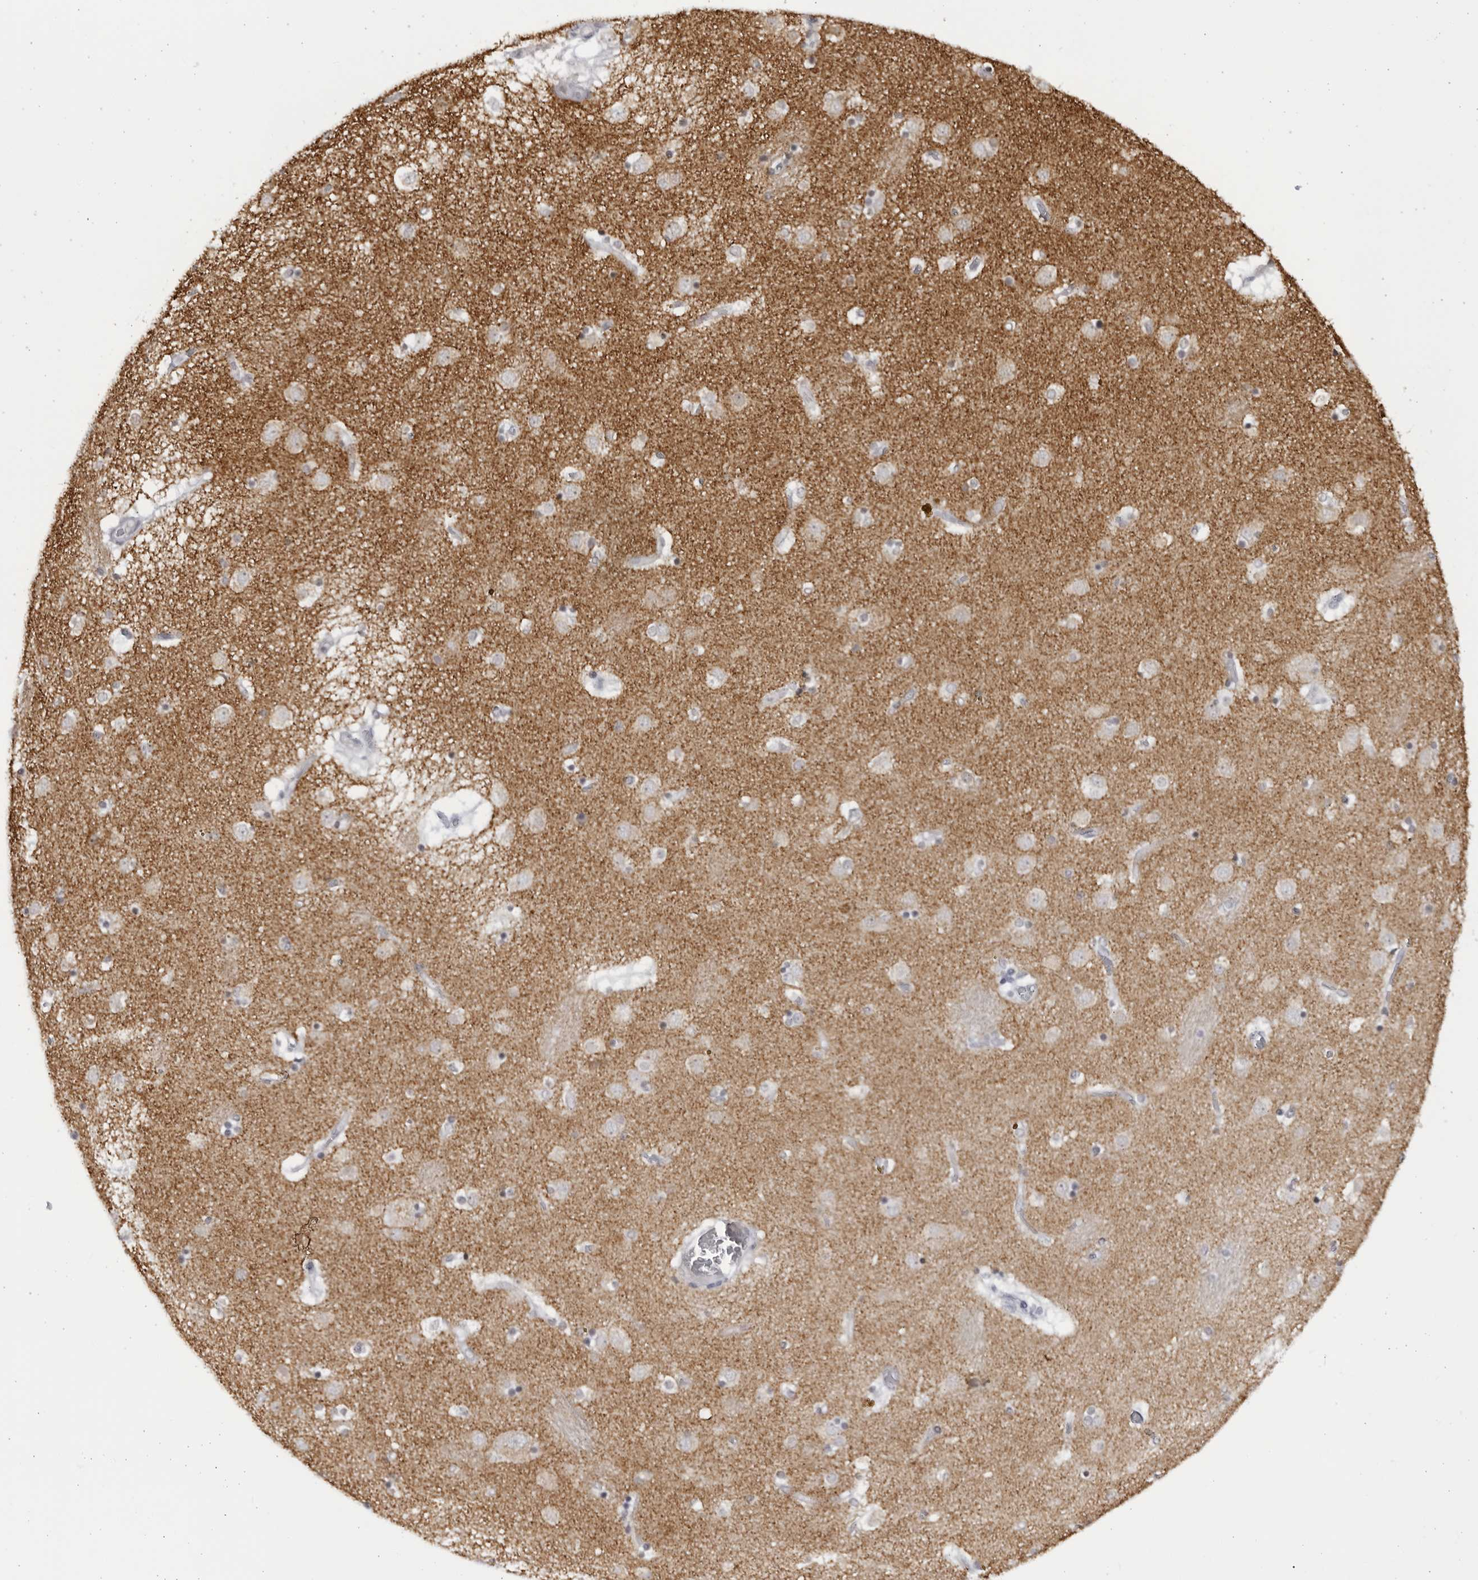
{"staining": {"intensity": "negative", "quantity": "none", "location": "none"}, "tissue": "caudate", "cell_type": "Glial cells", "image_type": "normal", "snomed": [{"axis": "morphology", "description": "Normal tissue, NOS"}, {"axis": "topography", "description": "Lateral ventricle wall"}], "caption": "A high-resolution image shows immunohistochemistry staining of unremarkable caudate, which displays no significant staining in glial cells. (Brightfield microscopy of DAB immunohistochemistry (IHC) at high magnification).", "gene": "SLC25A22", "patient": {"sex": "male", "age": 70}}